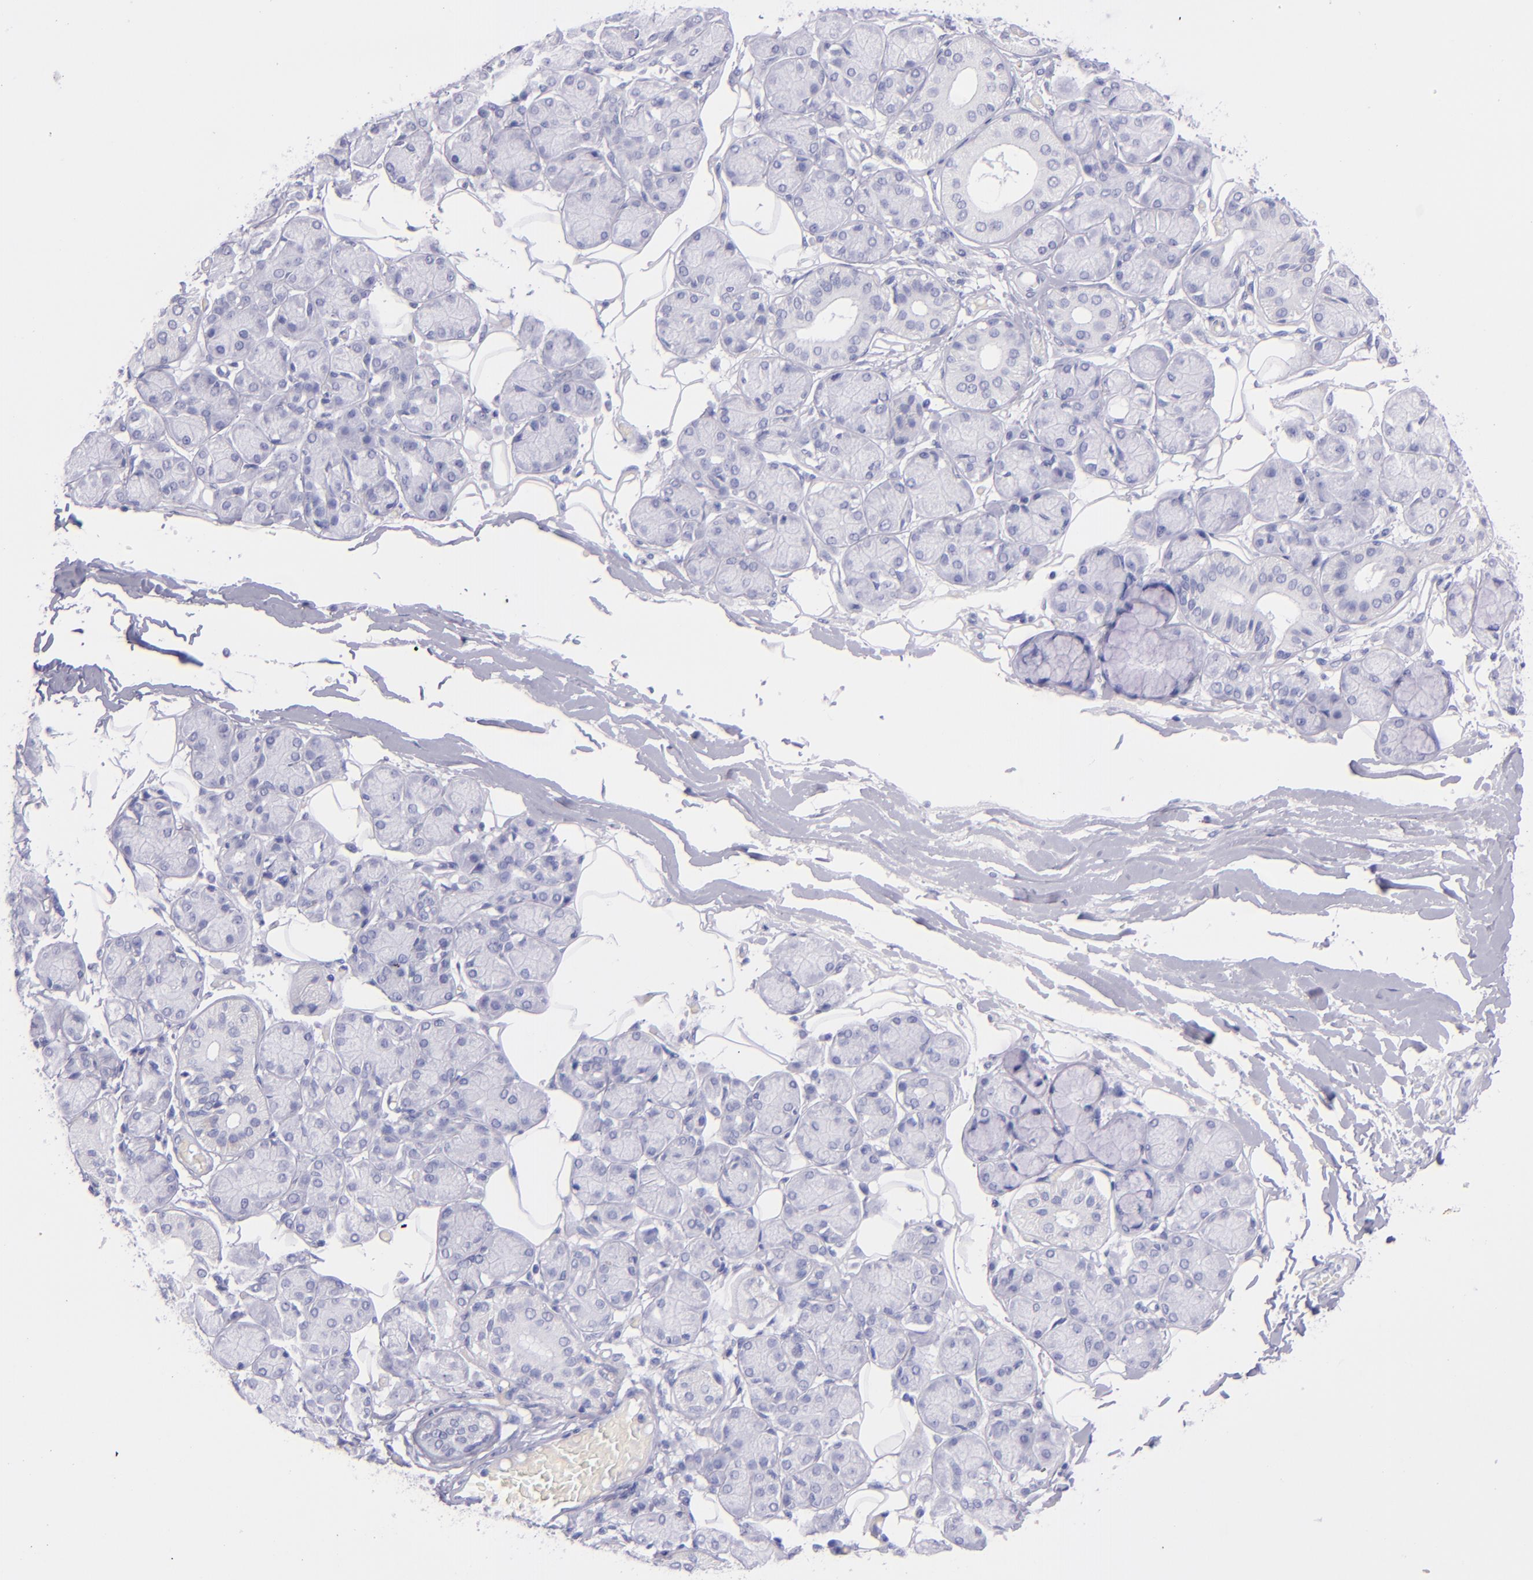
{"staining": {"intensity": "negative", "quantity": "none", "location": "none"}, "tissue": "salivary gland", "cell_type": "Glandular cells", "image_type": "normal", "snomed": [{"axis": "morphology", "description": "Normal tissue, NOS"}, {"axis": "topography", "description": "Salivary gland"}], "caption": "Protein analysis of benign salivary gland shows no significant expression in glandular cells.", "gene": "SFTPB", "patient": {"sex": "male", "age": 54}}